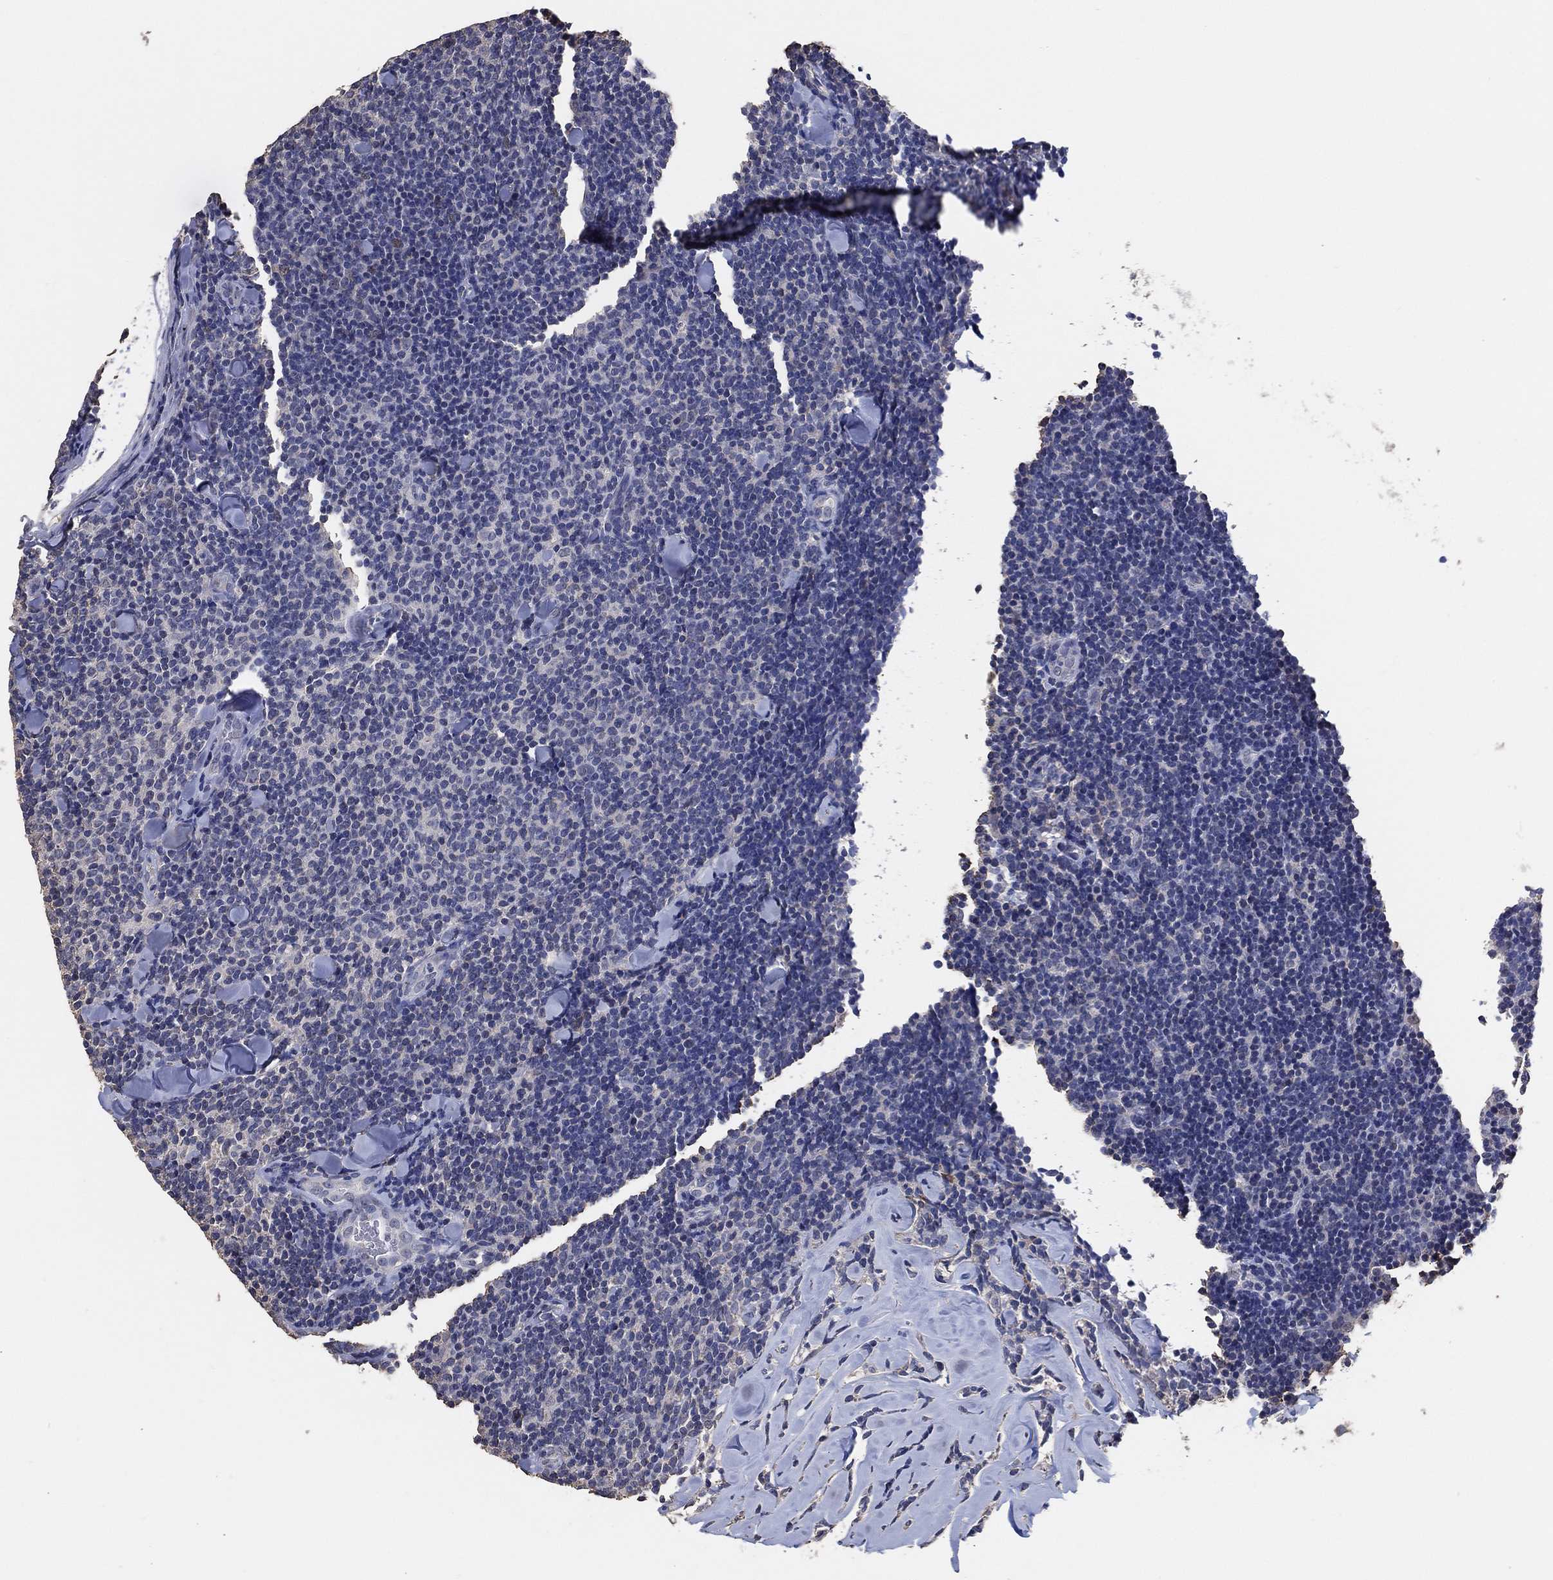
{"staining": {"intensity": "negative", "quantity": "none", "location": "none"}, "tissue": "lymphoma", "cell_type": "Tumor cells", "image_type": "cancer", "snomed": [{"axis": "morphology", "description": "Malignant lymphoma, non-Hodgkin's type, Low grade"}, {"axis": "topography", "description": "Lymph node"}], "caption": "Tumor cells are negative for brown protein staining in lymphoma.", "gene": "KLK5", "patient": {"sex": "female", "age": 56}}